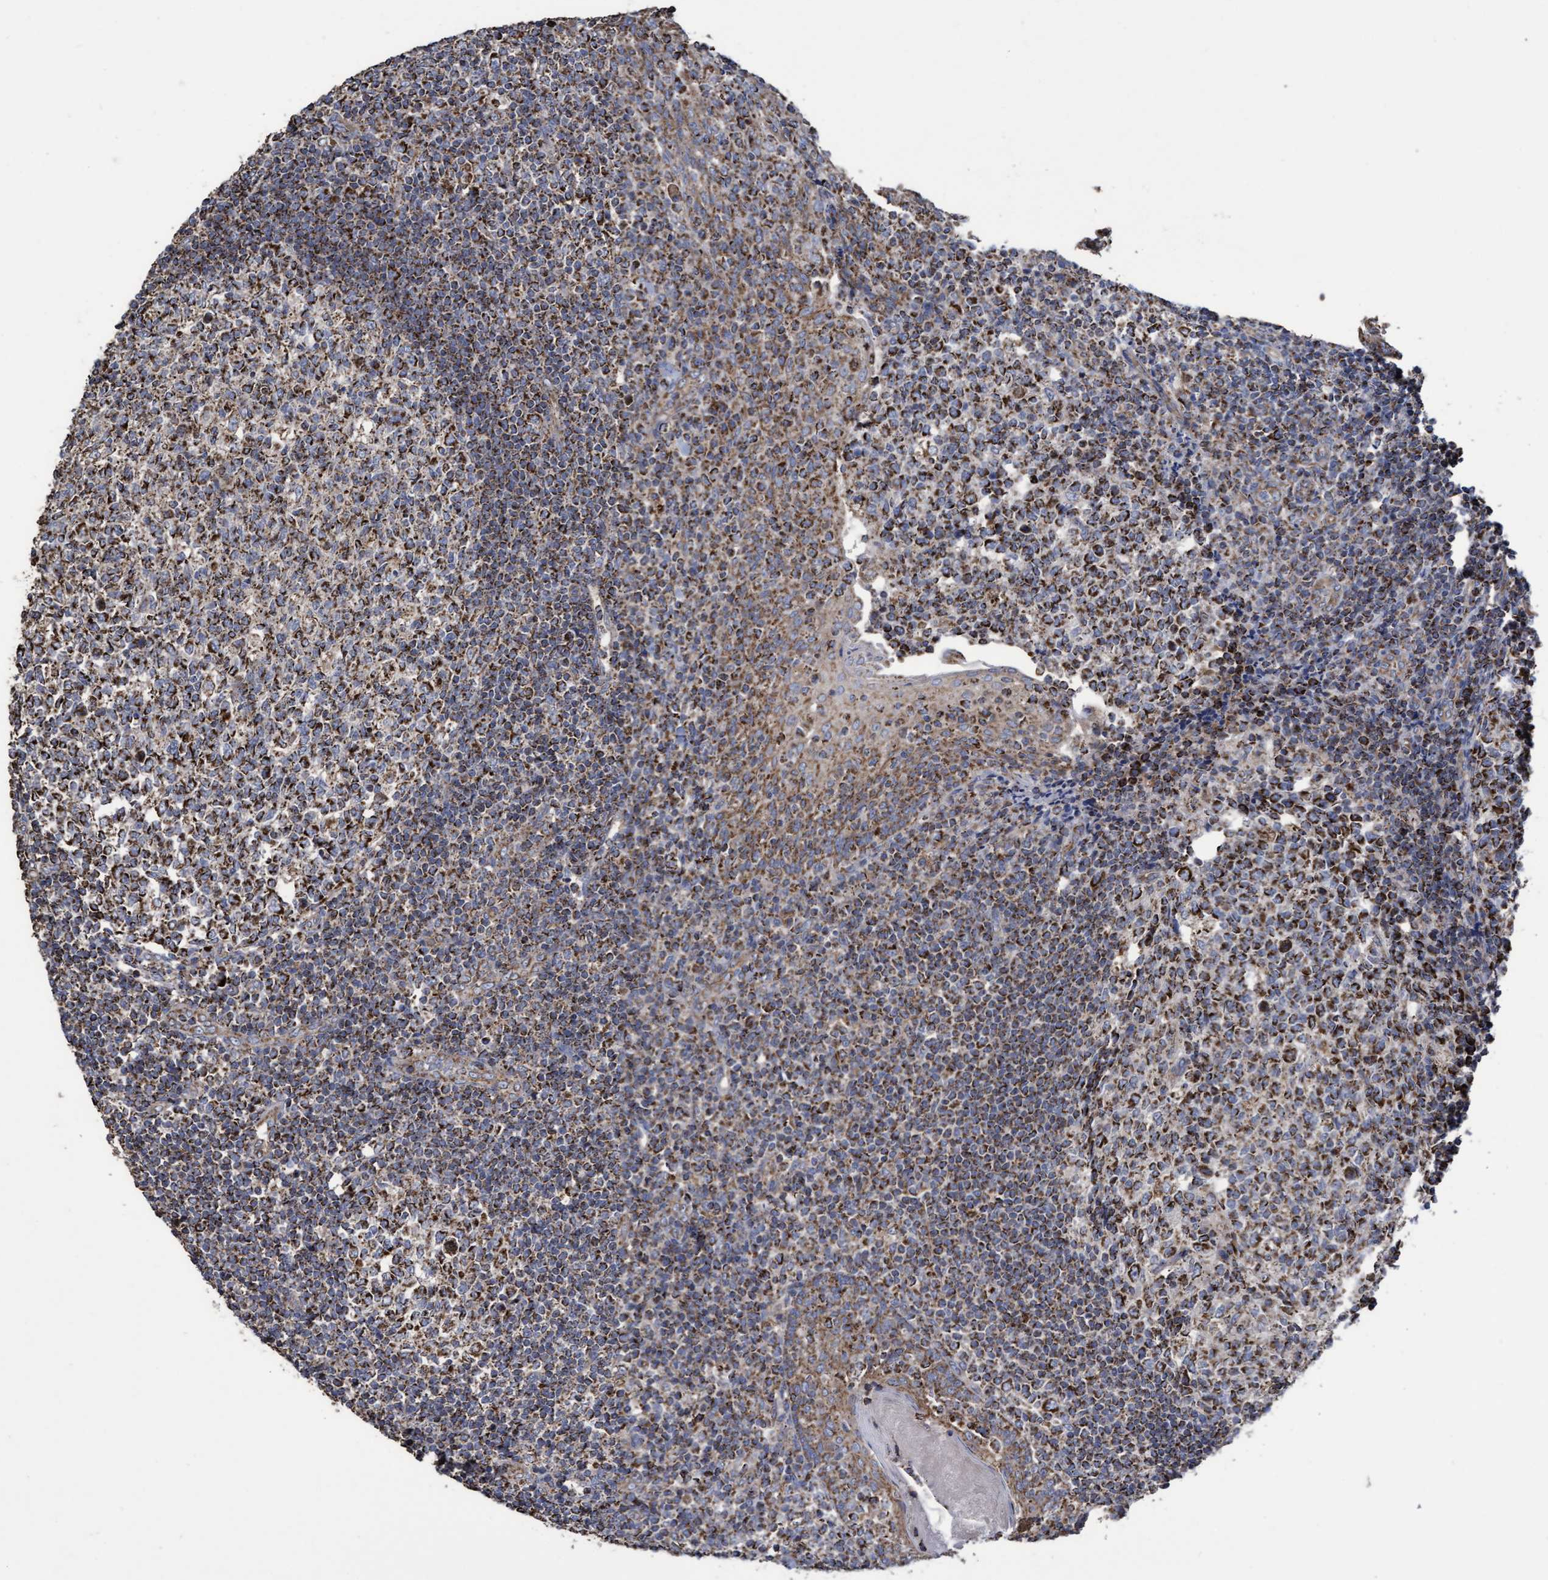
{"staining": {"intensity": "strong", "quantity": ">75%", "location": "cytoplasmic/membranous"}, "tissue": "tonsil", "cell_type": "Germinal center cells", "image_type": "normal", "snomed": [{"axis": "morphology", "description": "Normal tissue, NOS"}, {"axis": "topography", "description": "Tonsil"}], "caption": "High-magnification brightfield microscopy of normal tonsil stained with DAB (3,3'-diaminobenzidine) (brown) and counterstained with hematoxylin (blue). germinal center cells exhibit strong cytoplasmic/membranous staining is identified in about>75% of cells.", "gene": "COBL", "patient": {"sex": "female", "age": 19}}